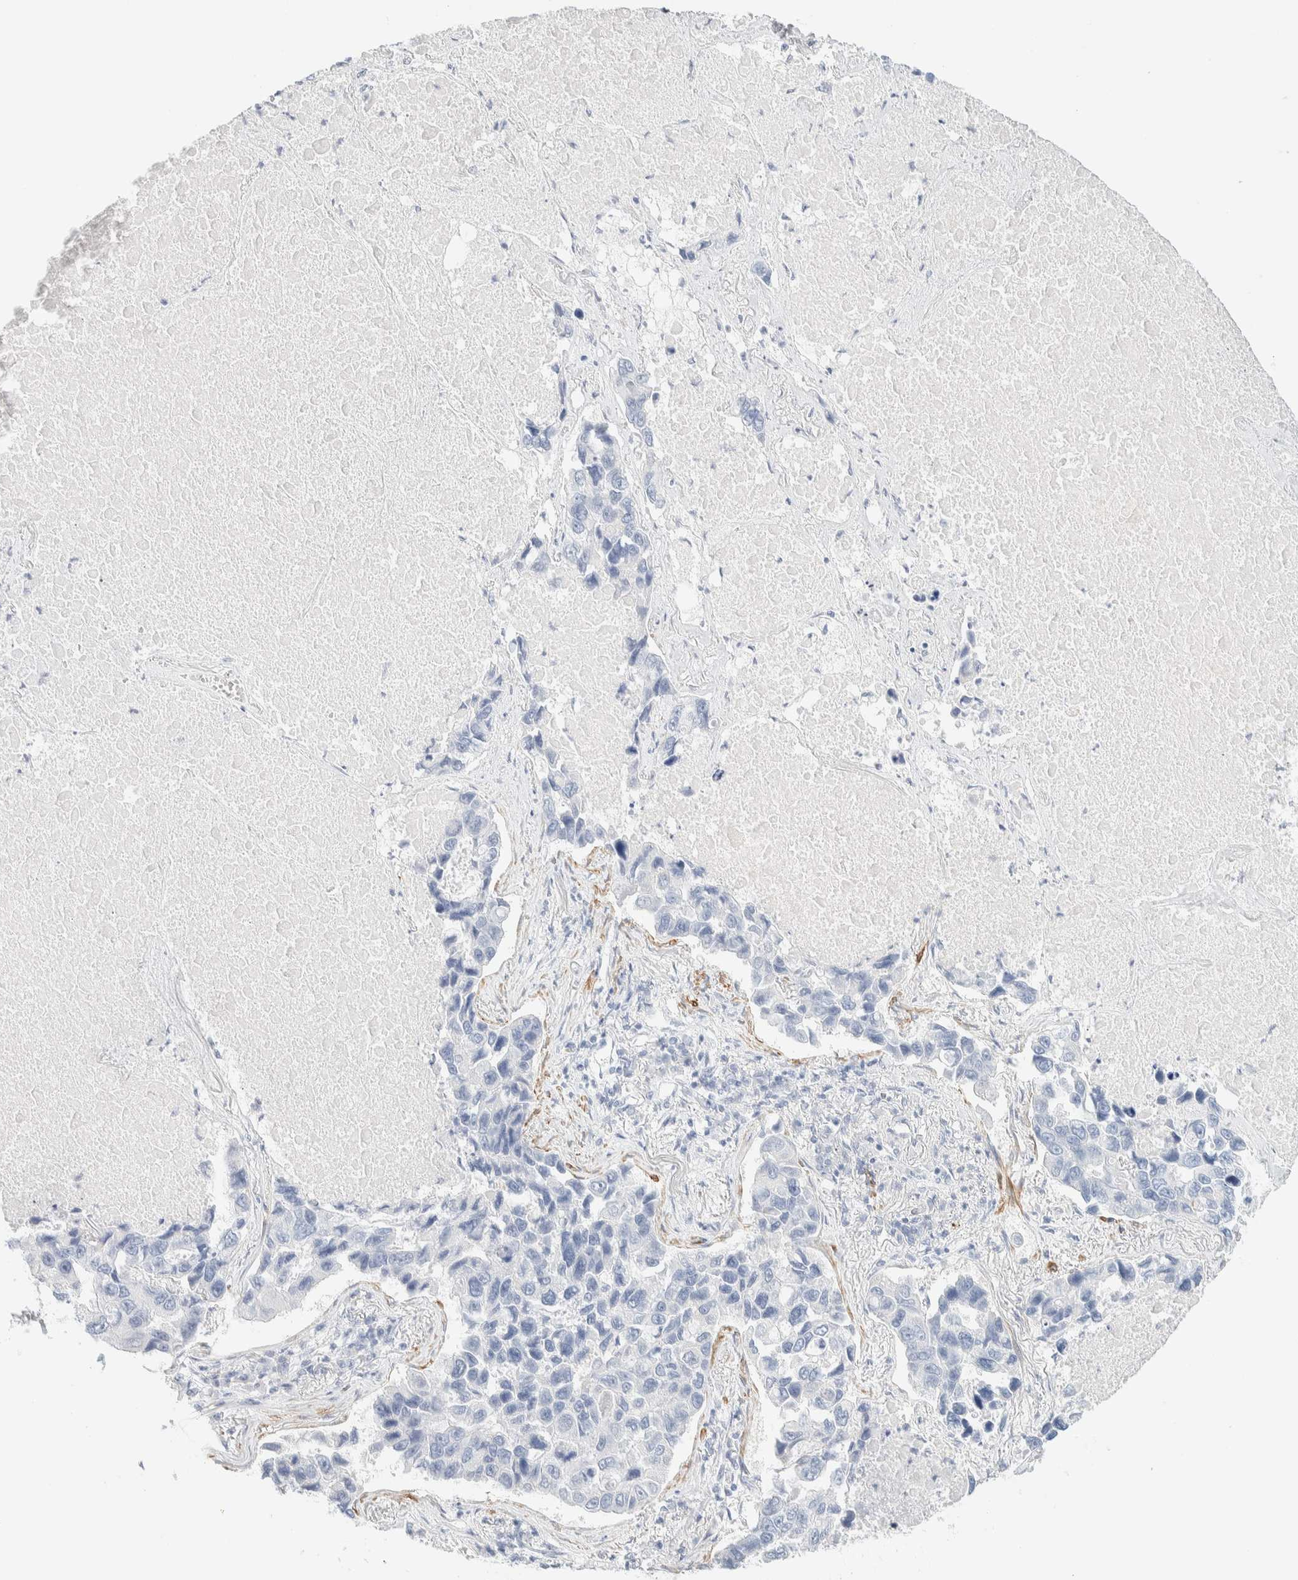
{"staining": {"intensity": "negative", "quantity": "none", "location": "none"}, "tissue": "lung cancer", "cell_type": "Tumor cells", "image_type": "cancer", "snomed": [{"axis": "morphology", "description": "Adenocarcinoma, NOS"}, {"axis": "topography", "description": "Lung"}], "caption": "IHC histopathology image of neoplastic tissue: human lung cancer (adenocarcinoma) stained with DAB shows no significant protein staining in tumor cells.", "gene": "AFMID", "patient": {"sex": "male", "age": 64}}